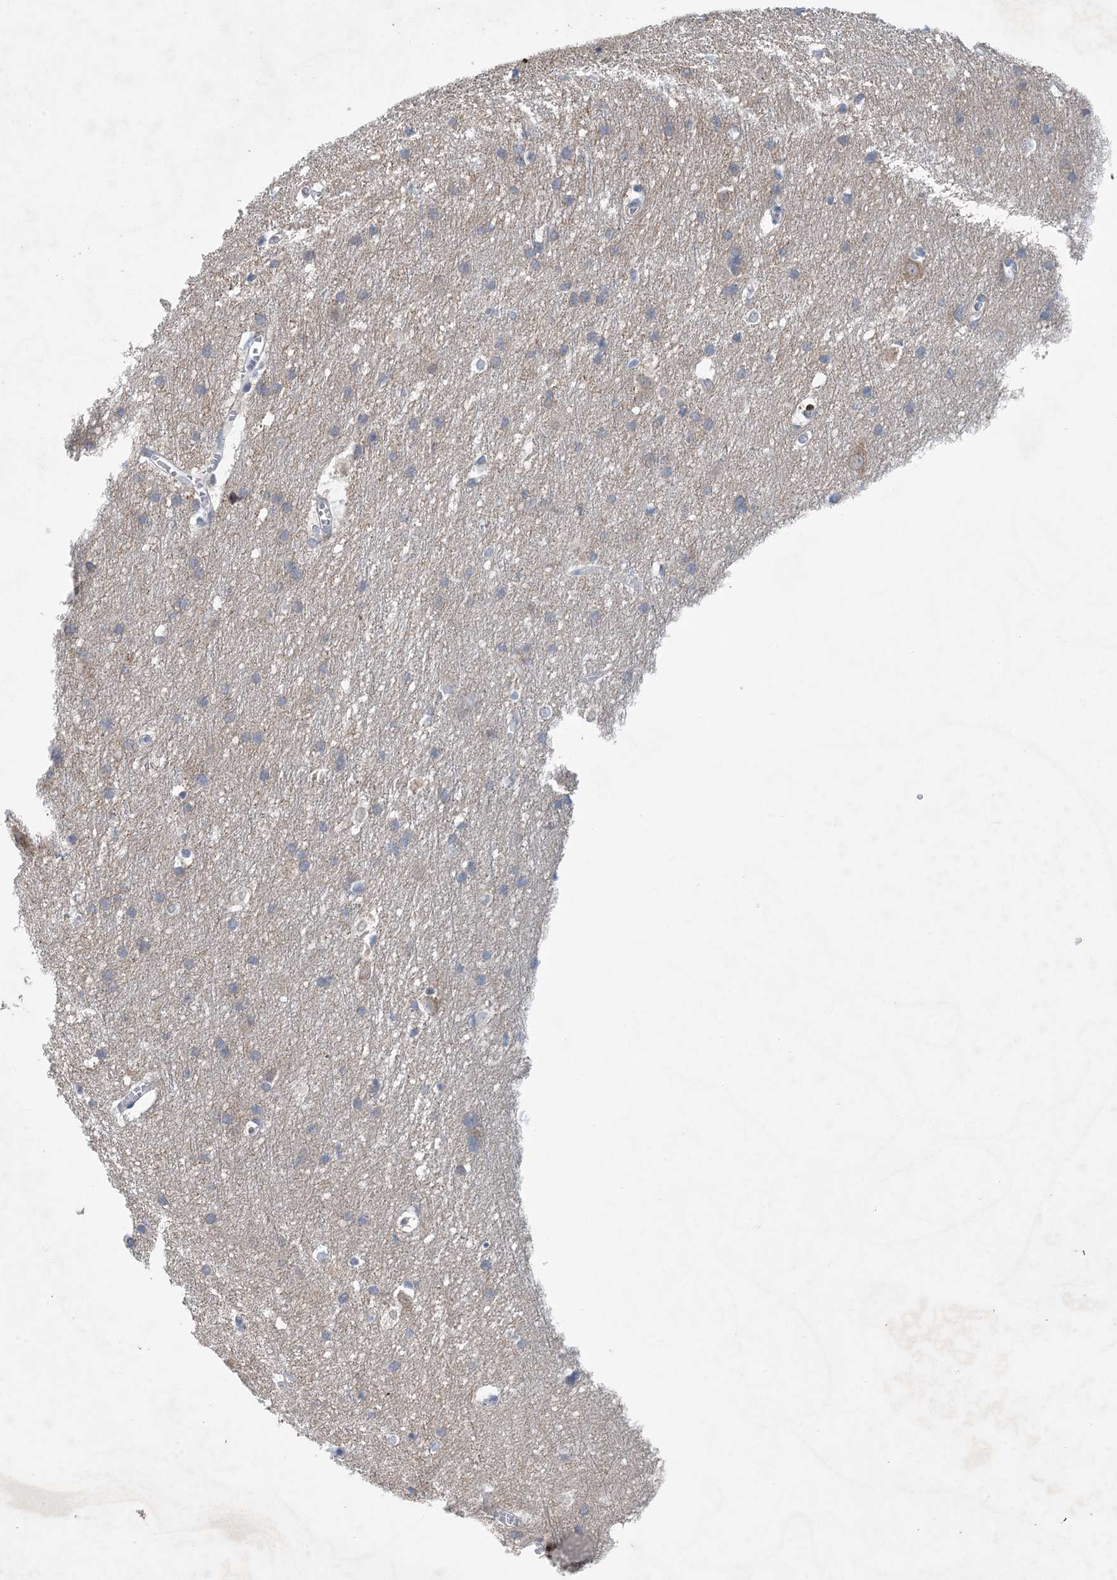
{"staining": {"intensity": "negative", "quantity": "none", "location": "none"}, "tissue": "cerebral cortex", "cell_type": "Endothelial cells", "image_type": "normal", "snomed": [{"axis": "morphology", "description": "Normal tissue, NOS"}, {"axis": "topography", "description": "Cerebral cortex"}], "caption": "The photomicrograph exhibits no significant expression in endothelial cells of cerebral cortex.", "gene": "HIKESHI", "patient": {"sex": "male", "age": 54}}